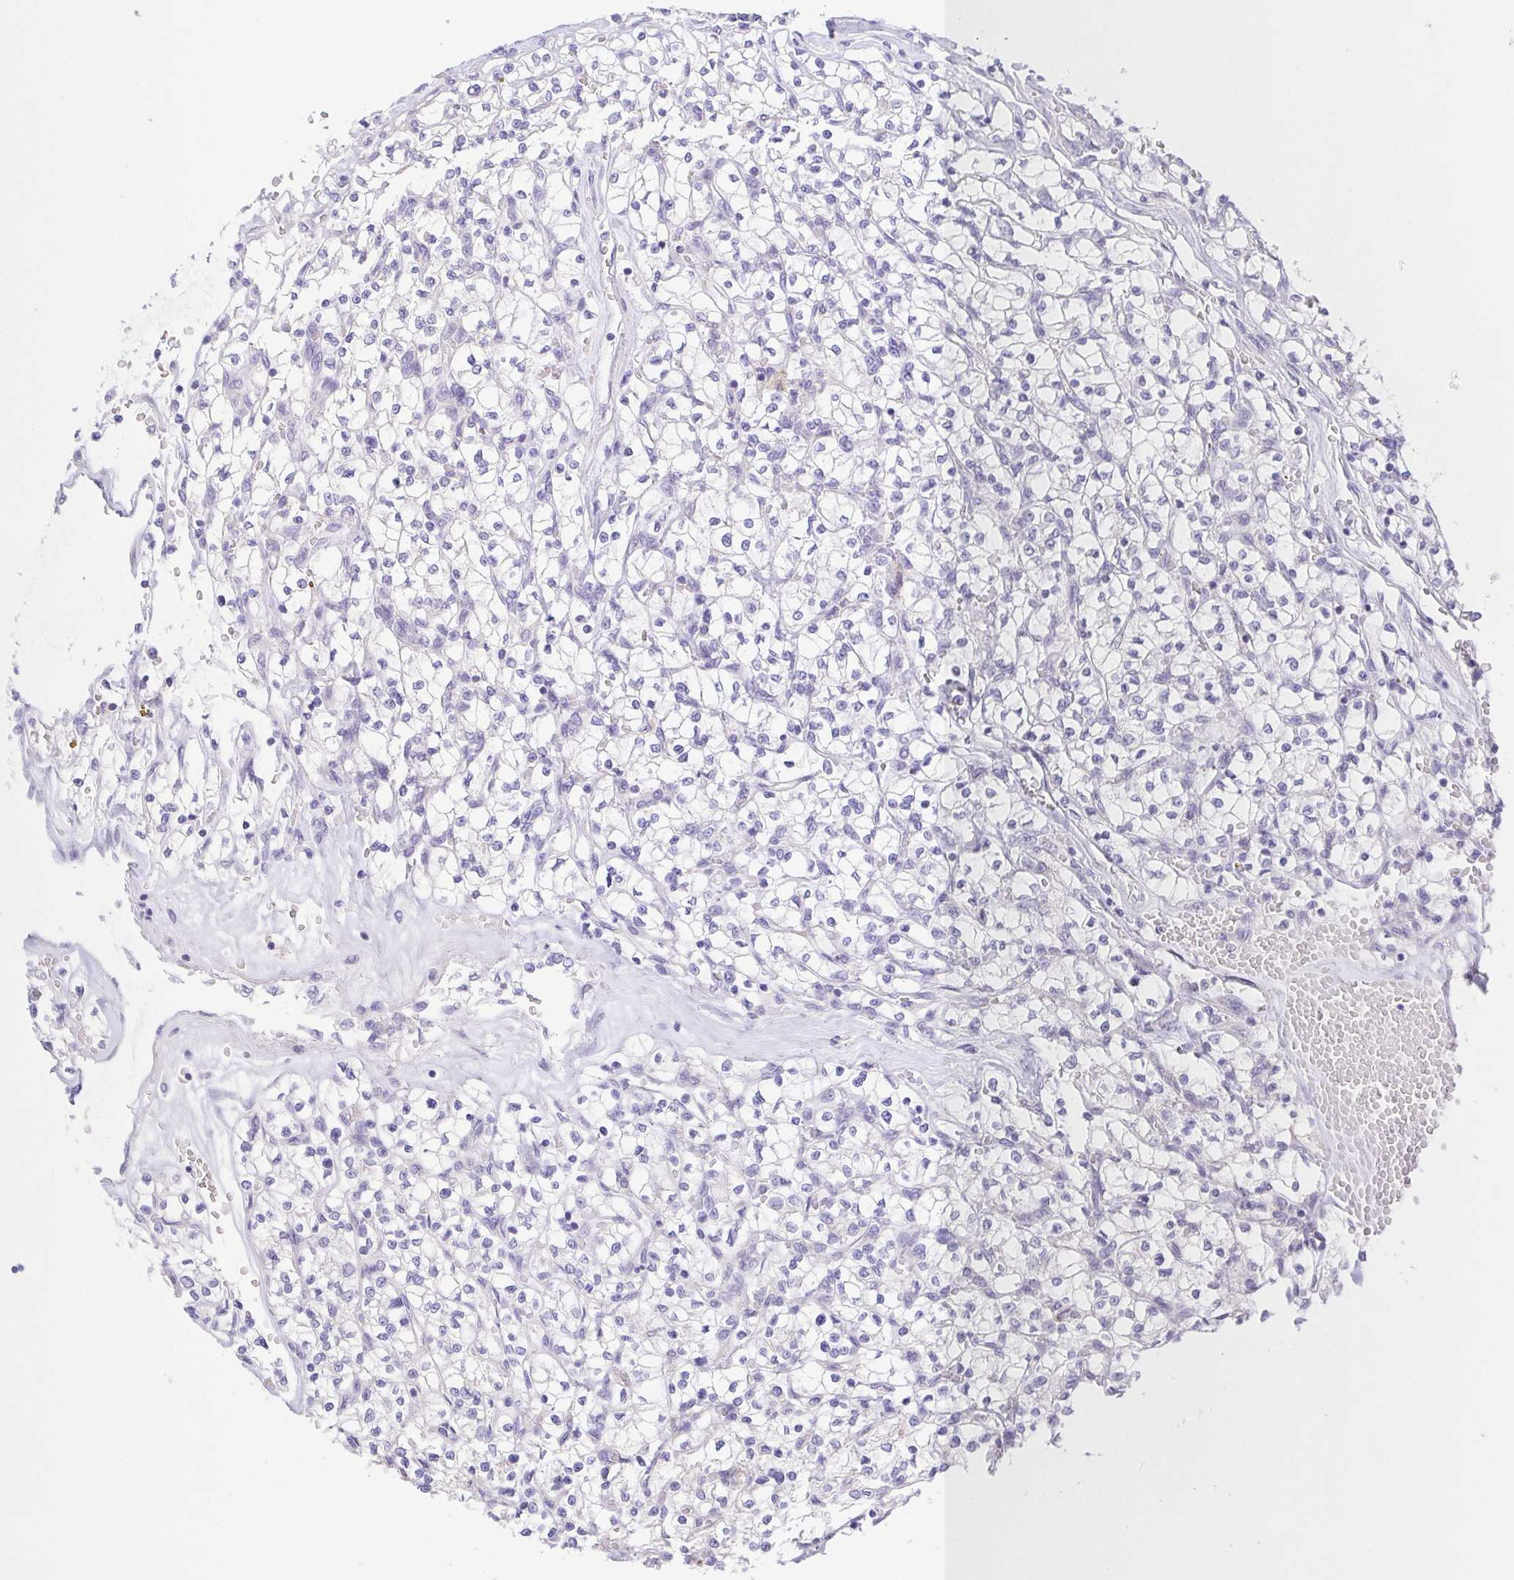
{"staining": {"intensity": "negative", "quantity": "none", "location": "none"}, "tissue": "renal cancer", "cell_type": "Tumor cells", "image_type": "cancer", "snomed": [{"axis": "morphology", "description": "Adenocarcinoma, NOS"}, {"axis": "topography", "description": "Kidney"}], "caption": "Renal adenocarcinoma stained for a protein using IHC displays no expression tumor cells.", "gene": "PKDREJ", "patient": {"sex": "female", "age": 64}}